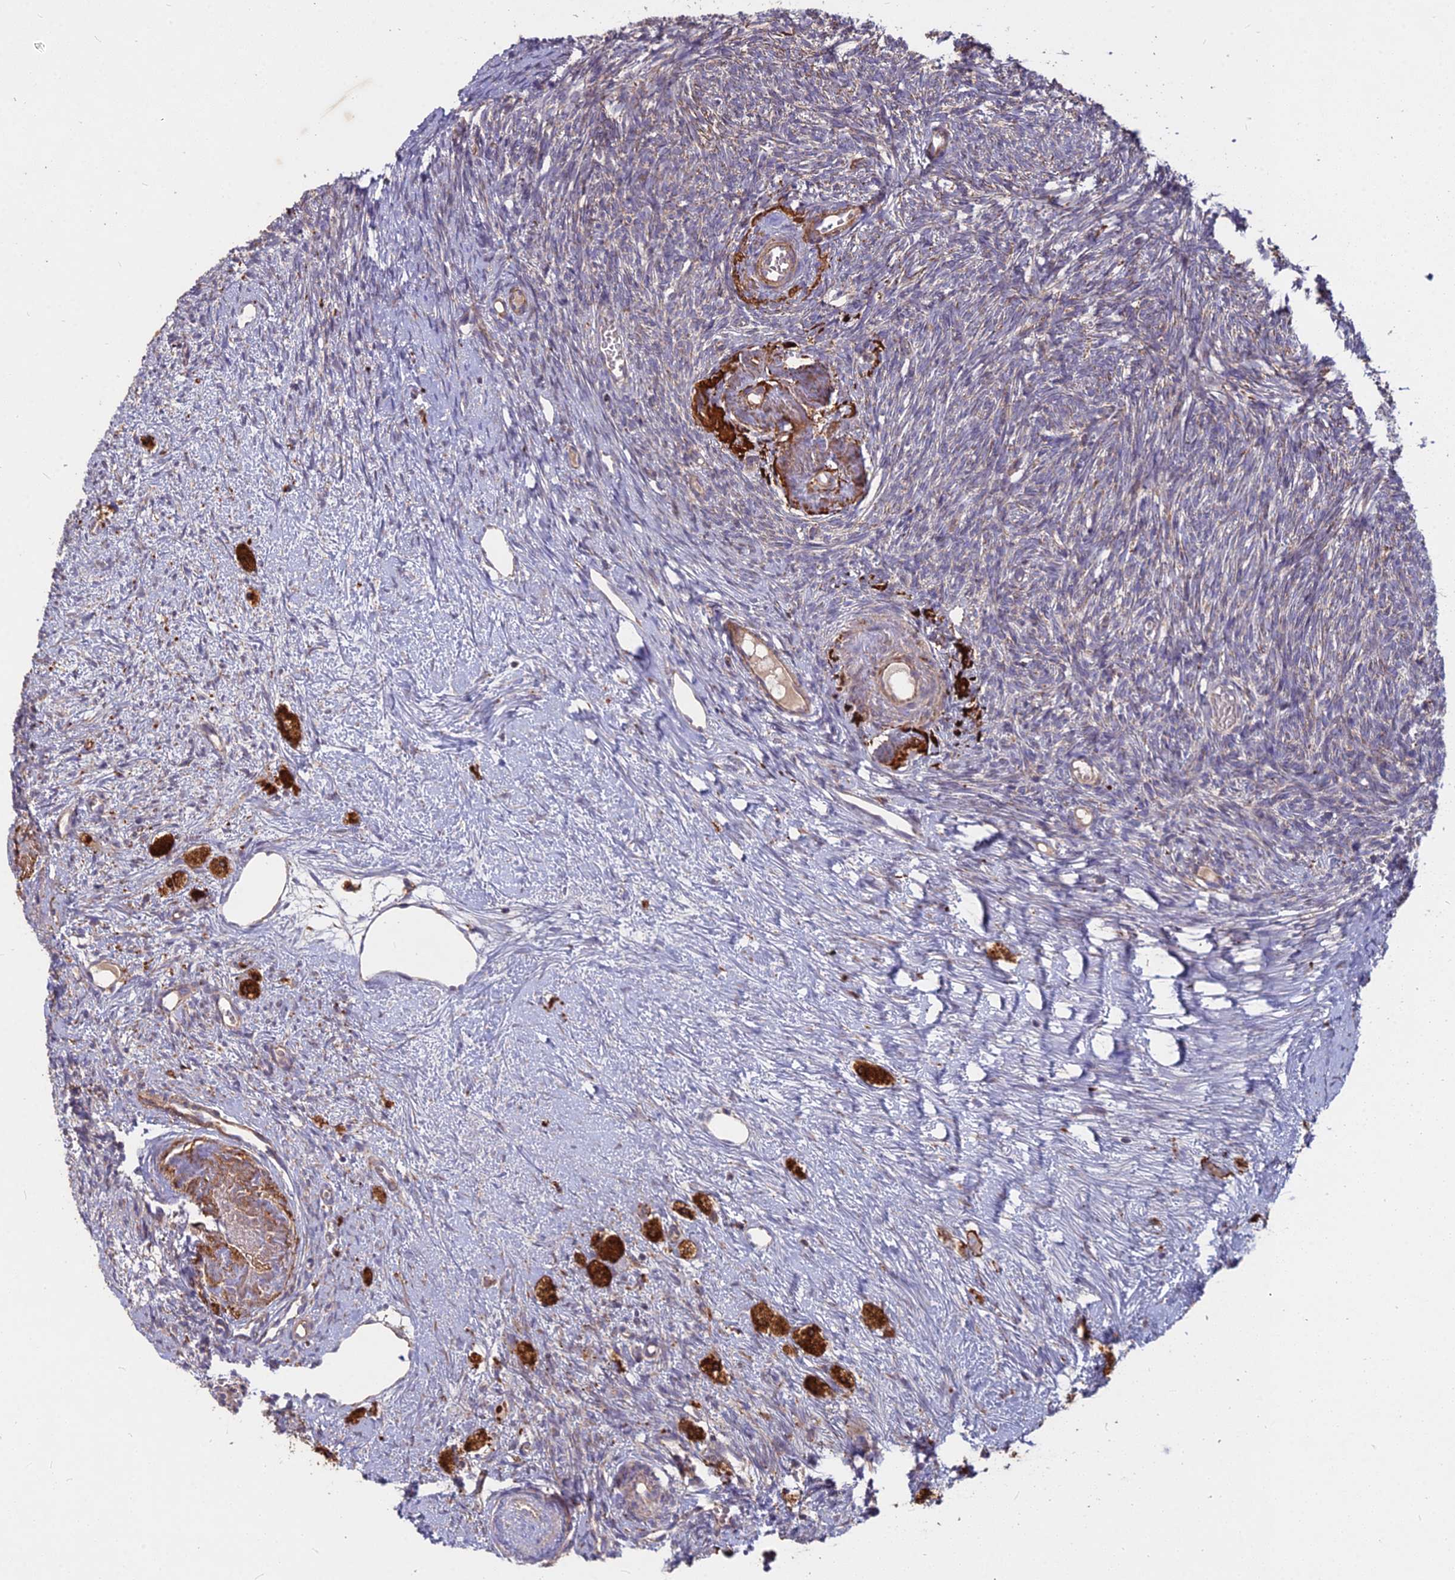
{"staining": {"intensity": "weak", "quantity": "25%-75%", "location": "cytoplasmic/membranous"}, "tissue": "ovary", "cell_type": "Follicle cells", "image_type": "normal", "snomed": [{"axis": "morphology", "description": "Normal tissue, NOS"}, {"axis": "topography", "description": "Ovary"}], "caption": "IHC (DAB) staining of unremarkable ovary demonstrates weak cytoplasmic/membranous protein expression in approximately 25%-75% of follicle cells.", "gene": "COX11", "patient": {"sex": "female", "age": 51}}